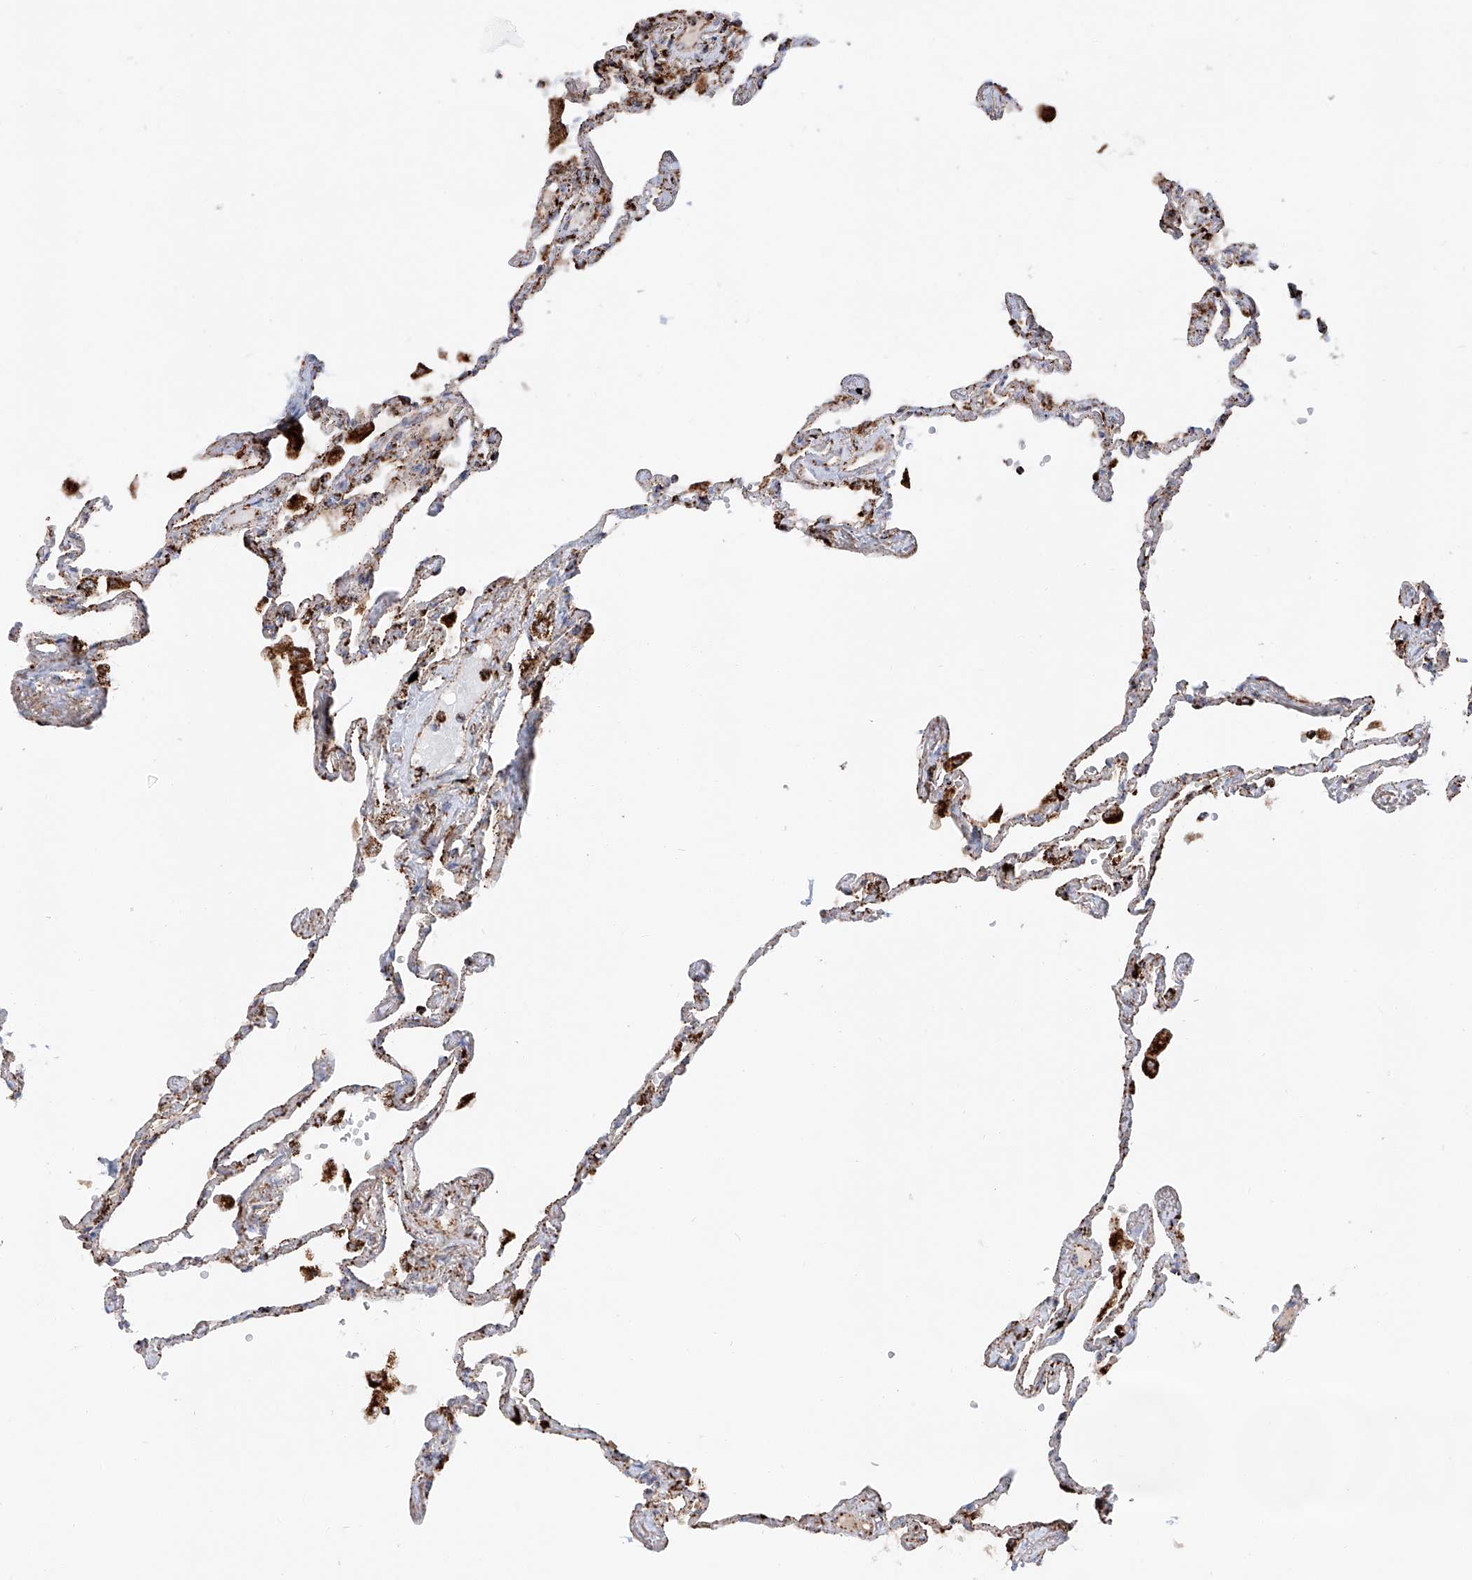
{"staining": {"intensity": "strong", "quantity": "25%-75%", "location": "cytoplasmic/membranous"}, "tissue": "lung", "cell_type": "Alveolar cells", "image_type": "normal", "snomed": [{"axis": "morphology", "description": "Normal tissue, NOS"}, {"axis": "topography", "description": "Lung"}], "caption": "High-power microscopy captured an immunohistochemistry micrograph of normal lung, revealing strong cytoplasmic/membranous expression in about 25%-75% of alveolar cells.", "gene": "TTC27", "patient": {"sex": "female", "age": 67}}